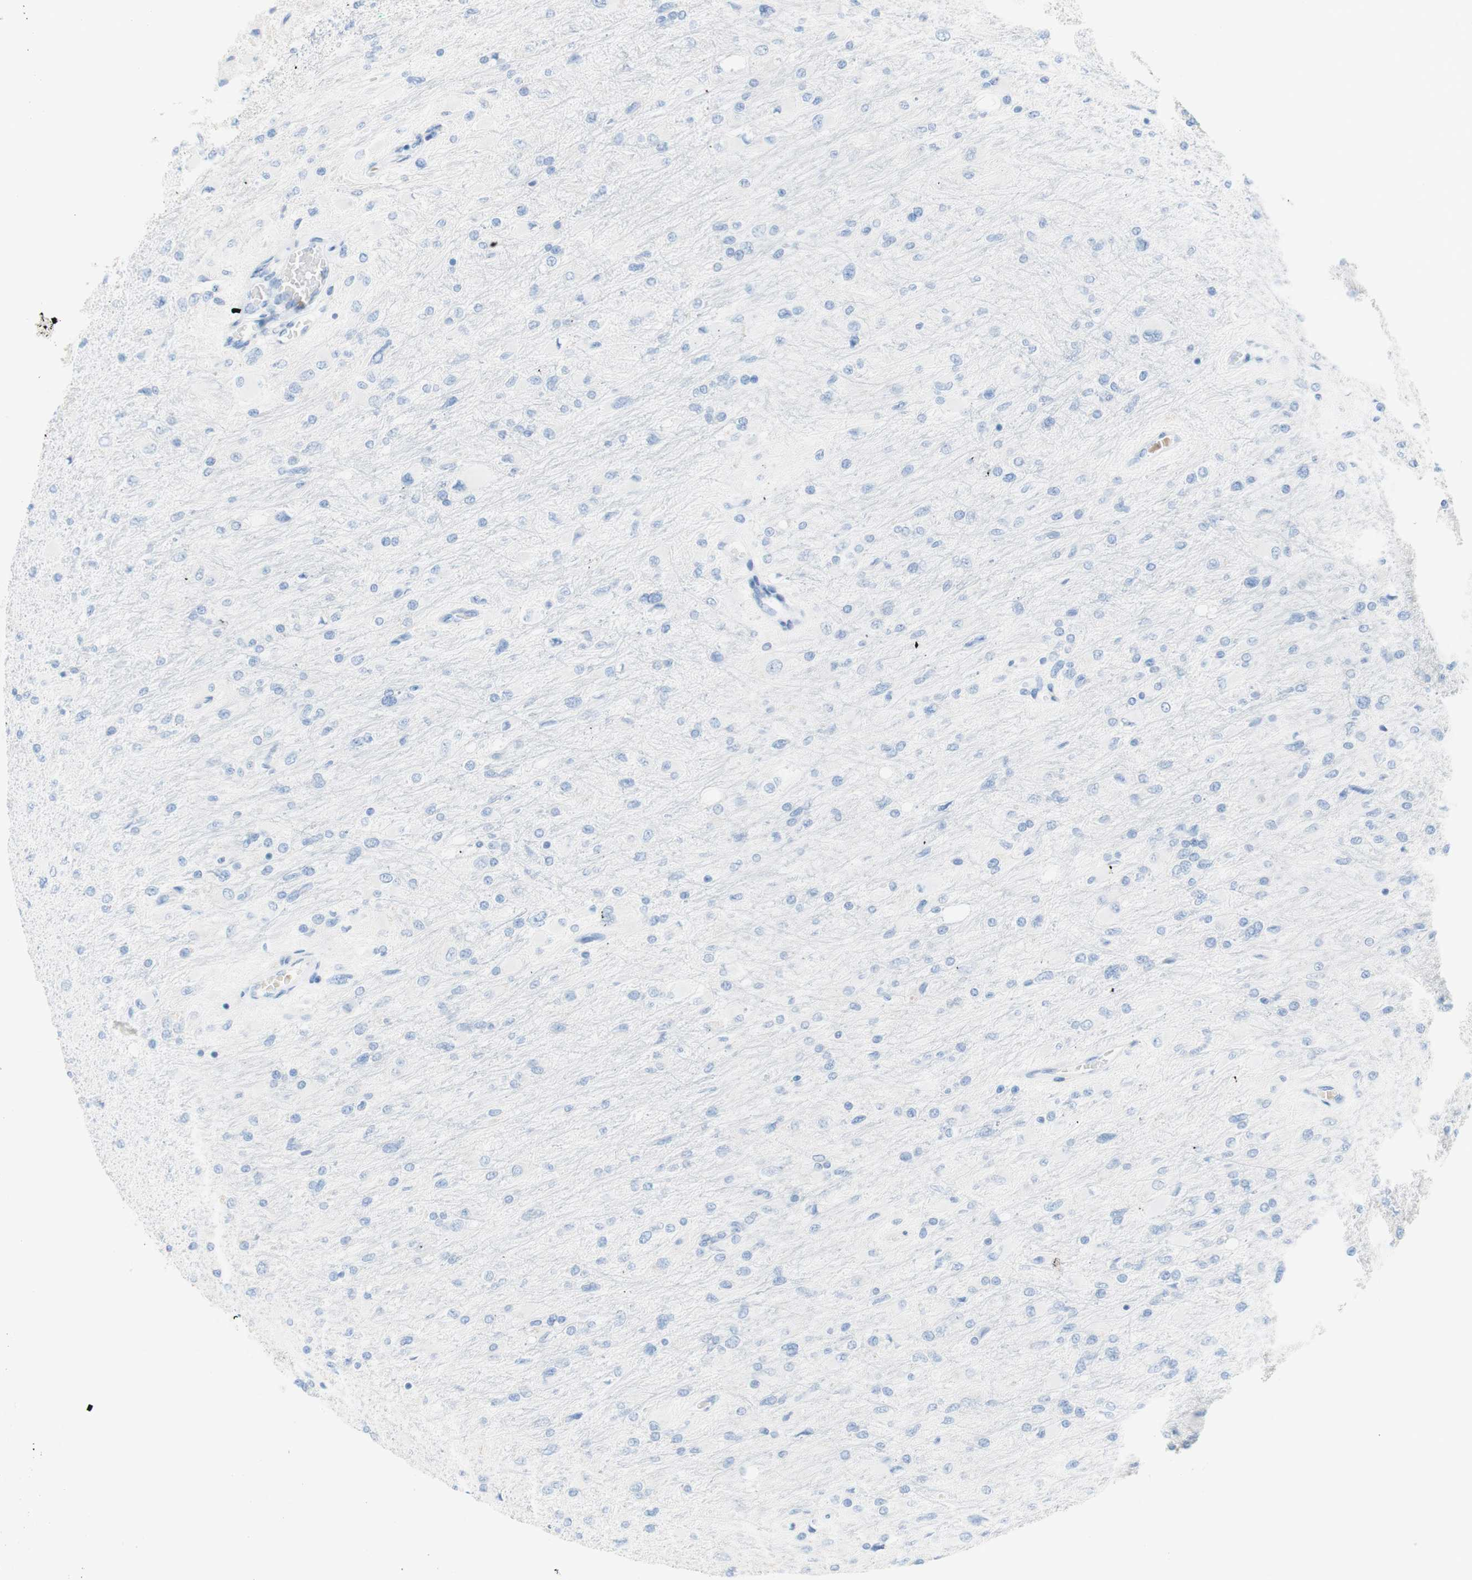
{"staining": {"intensity": "negative", "quantity": "none", "location": "none"}, "tissue": "glioma", "cell_type": "Tumor cells", "image_type": "cancer", "snomed": [{"axis": "morphology", "description": "Glioma, malignant, High grade"}, {"axis": "topography", "description": "Cerebral cortex"}], "caption": "Photomicrograph shows no protein staining in tumor cells of glioma tissue.", "gene": "CEACAM1", "patient": {"sex": "female", "age": 36}}